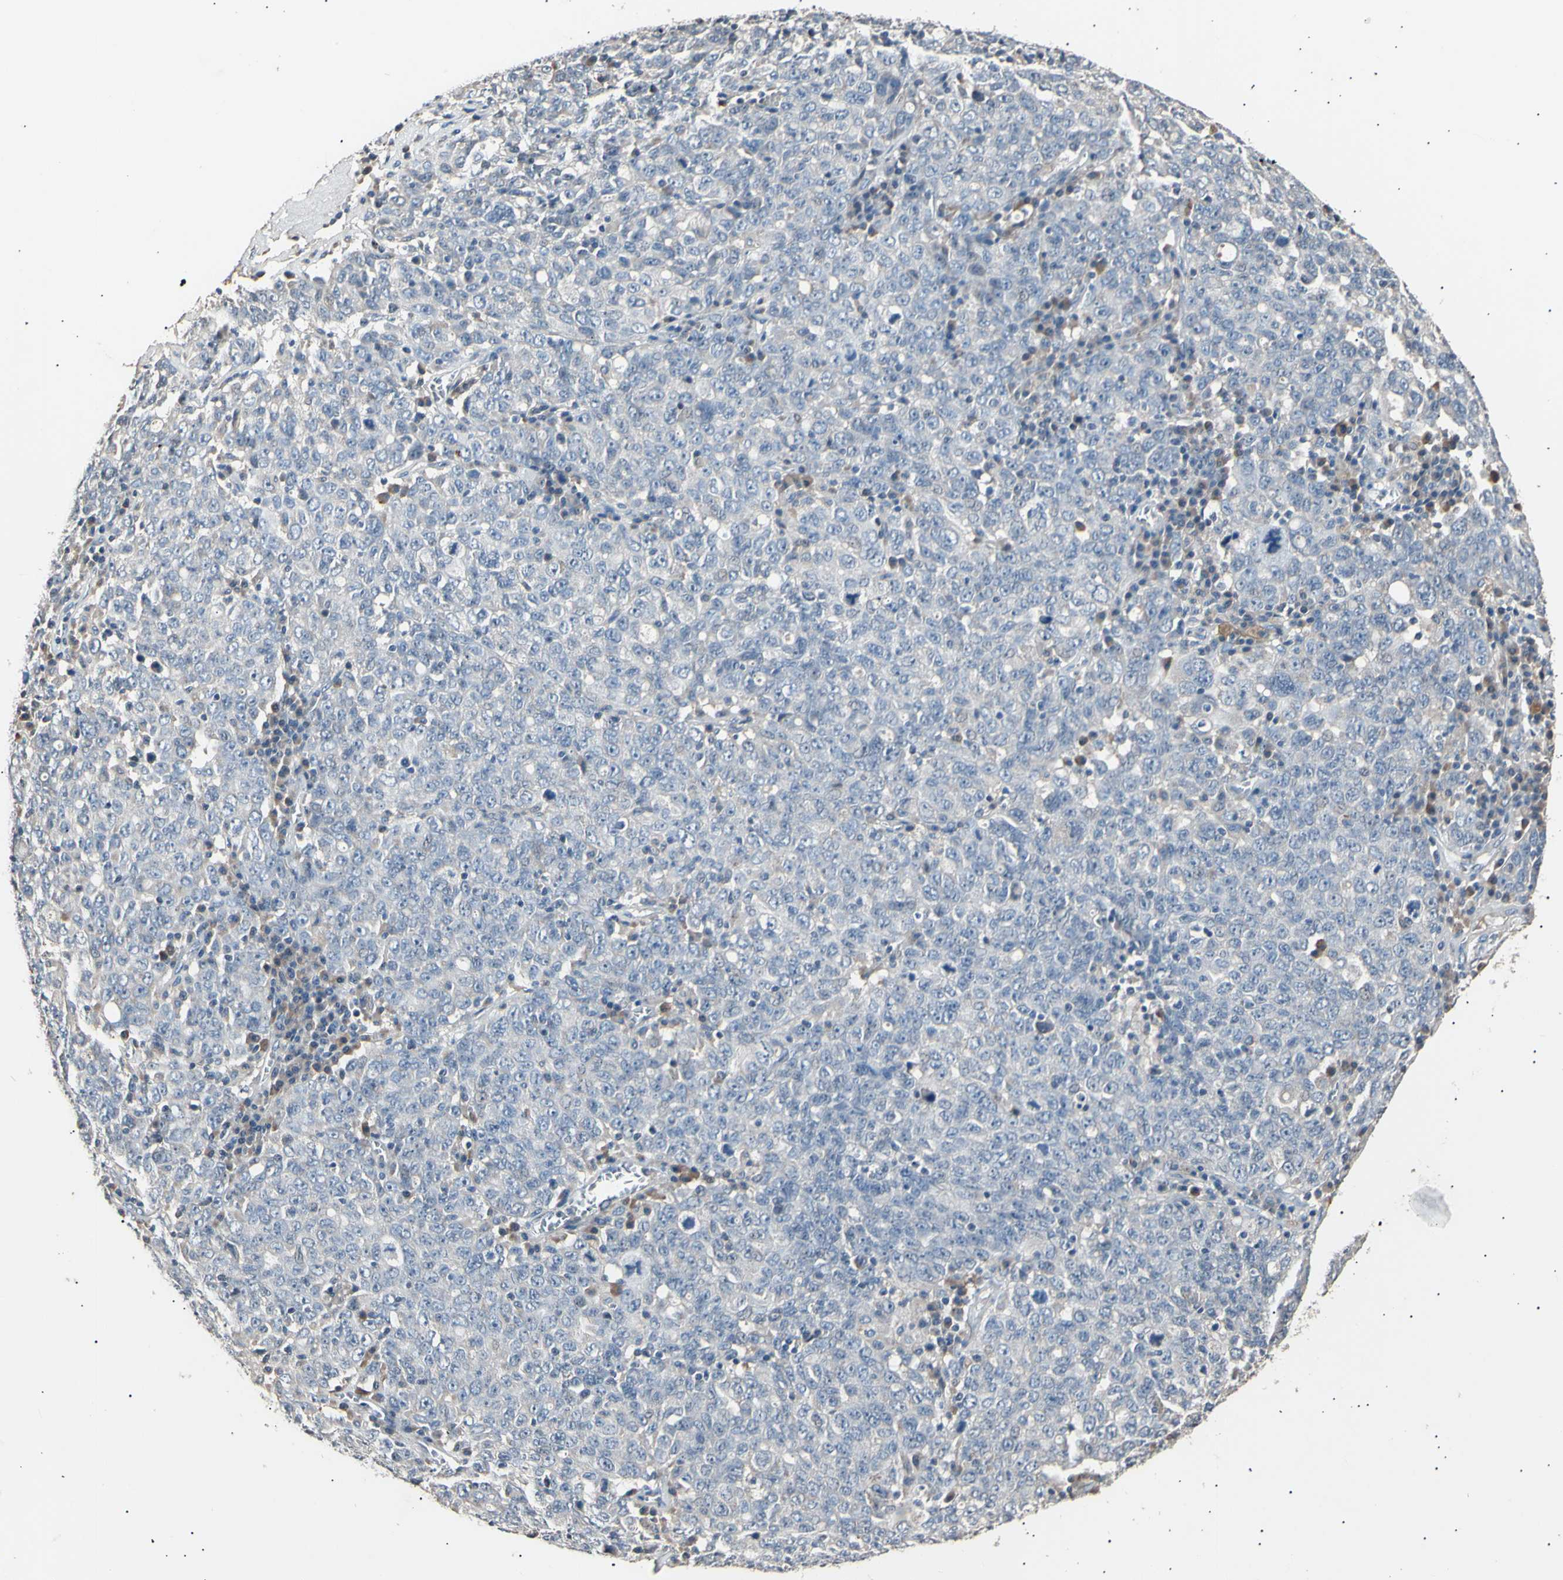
{"staining": {"intensity": "negative", "quantity": "none", "location": "none"}, "tissue": "ovarian cancer", "cell_type": "Tumor cells", "image_type": "cancer", "snomed": [{"axis": "morphology", "description": "Carcinoma, endometroid"}, {"axis": "topography", "description": "Ovary"}], "caption": "This photomicrograph is of ovarian cancer stained with IHC to label a protein in brown with the nuclei are counter-stained blue. There is no expression in tumor cells.", "gene": "LDLR", "patient": {"sex": "female", "age": 62}}